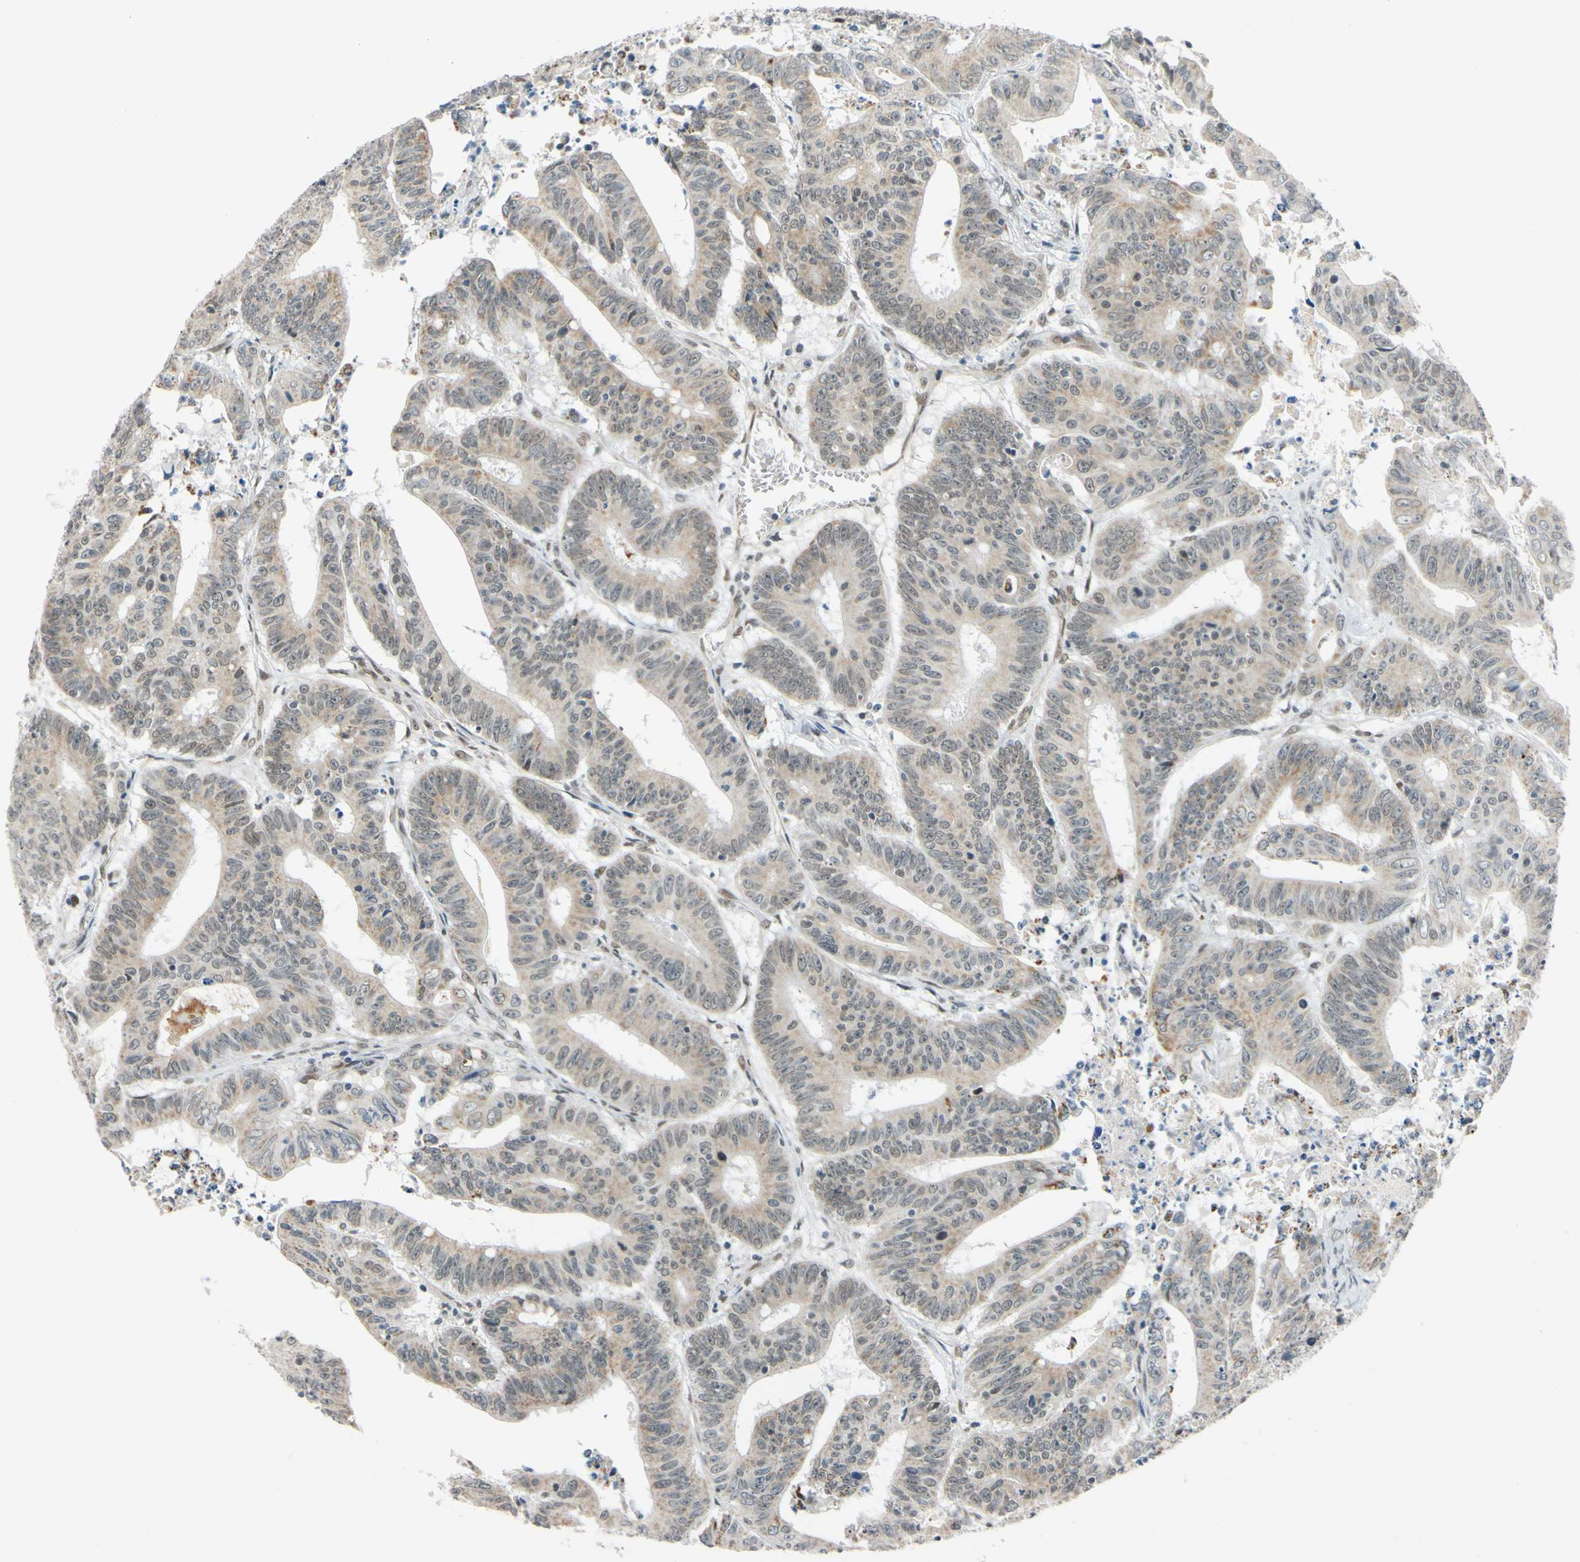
{"staining": {"intensity": "weak", "quantity": ">75%", "location": "cytoplasmic/membranous"}, "tissue": "colorectal cancer", "cell_type": "Tumor cells", "image_type": "cancer", "snomed": [{"axis": "morphology", "description": "Adenocarcinoma, NOS"}, {"axis": "topography", "description": "Colon"}], "caption": "Adenocarcinoma (colorectal) stained with DAB immunohistochemistry (IHC) reveals low levels of weak cytoplasmic/membranous staining in about >75% of tumor cells.", "gene": "POGZ", "patient": {"sex": "male", "age": 45}}